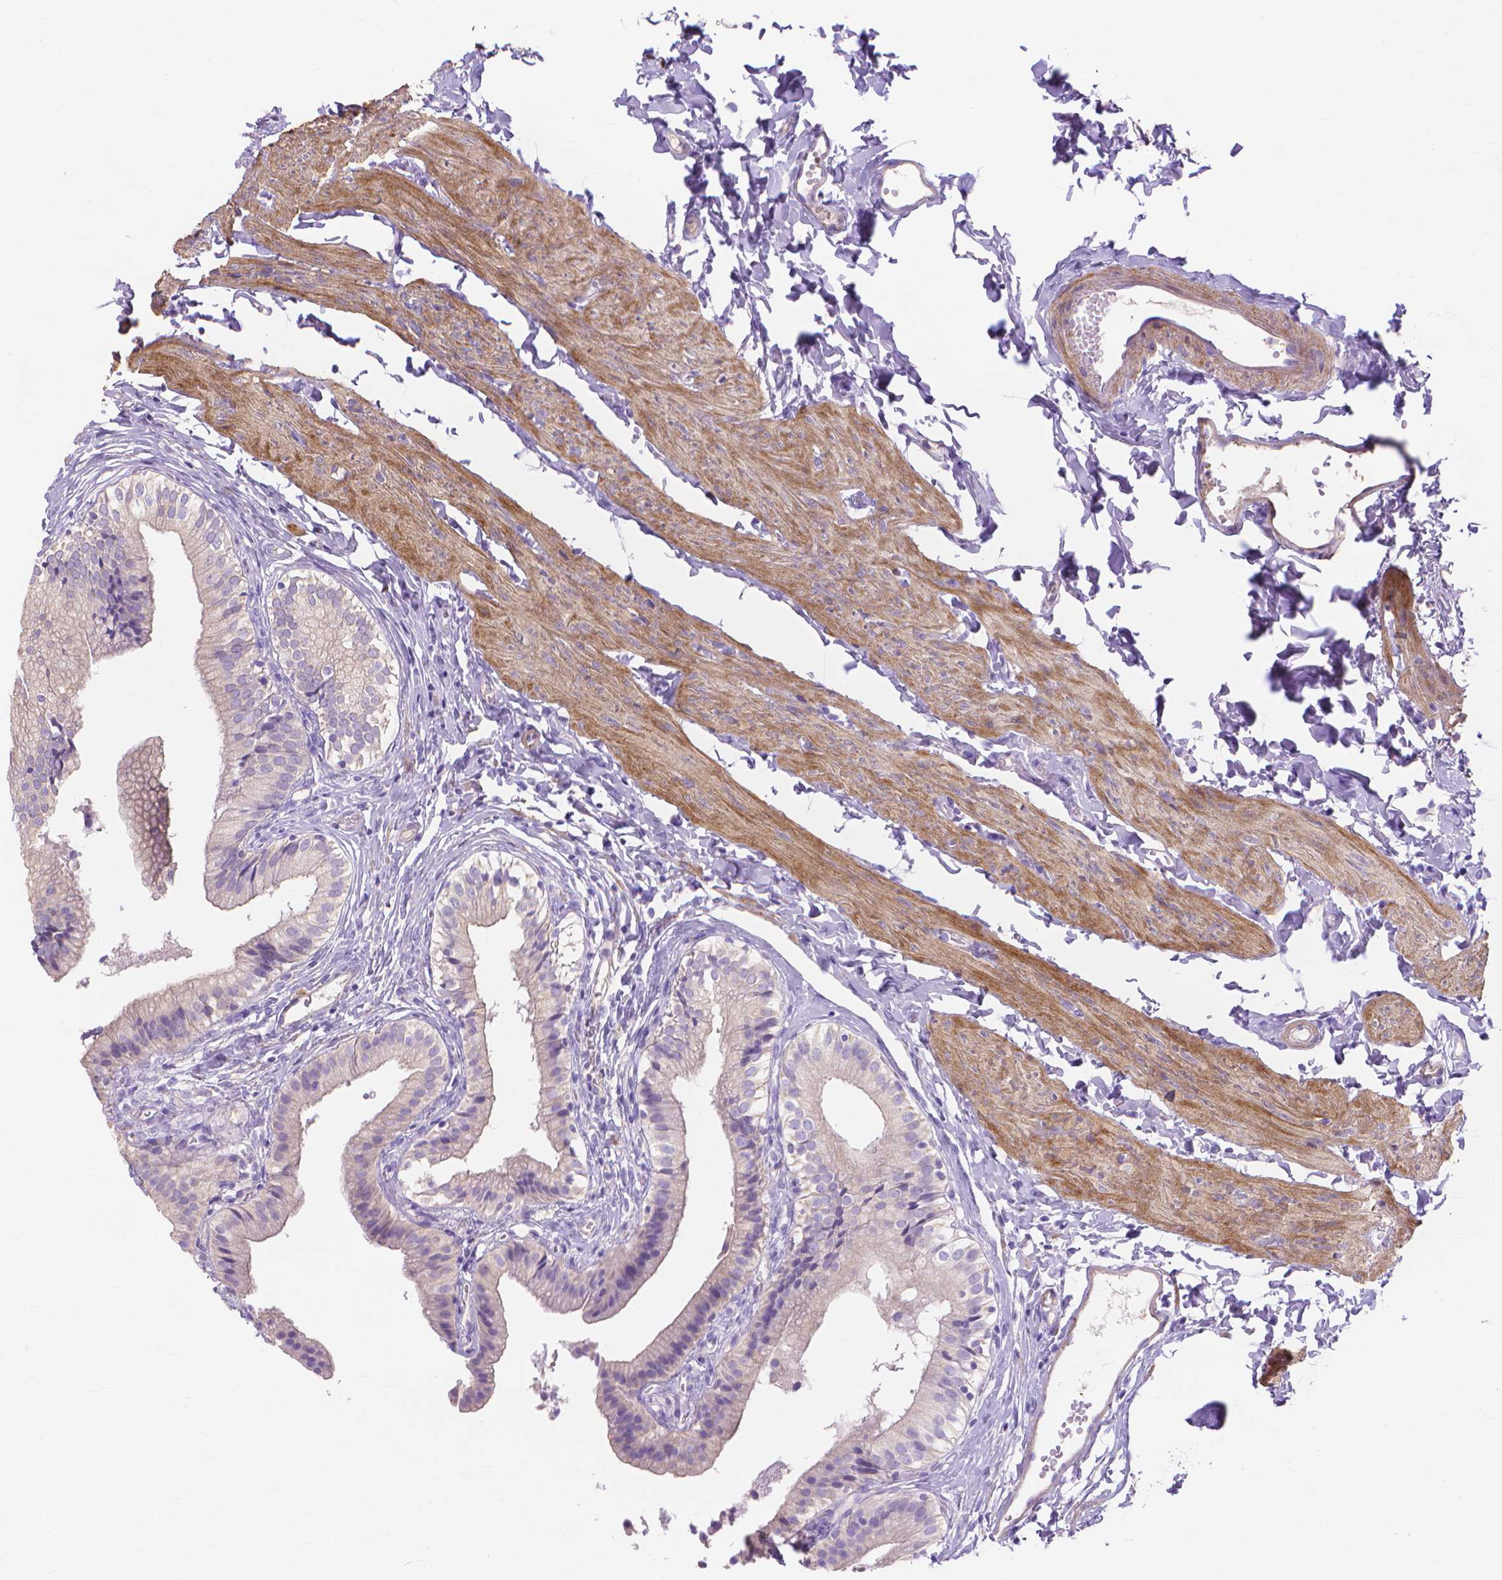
{"staining": {"intensity": "negative", "quantity": "none", "location": "none"}, "tissue": "gallbladder", "cell_type": "Glandular cells", "image_type": "normal", "snomed": [{"axis": "morphology", "description": "Normal tissue, NOS"}, {"axis": "topography", "description": "Gallbladder"}], "caption": "This micrograph is of unremarkable gallbladder stained with immunohistochemistry (IHC) to label a protein in brown with the nuclei are counter-stained blue. There is no staining in glandular cells.", "gene": "MBLAC1", "patient": {"sex": "female", "age": 47}}